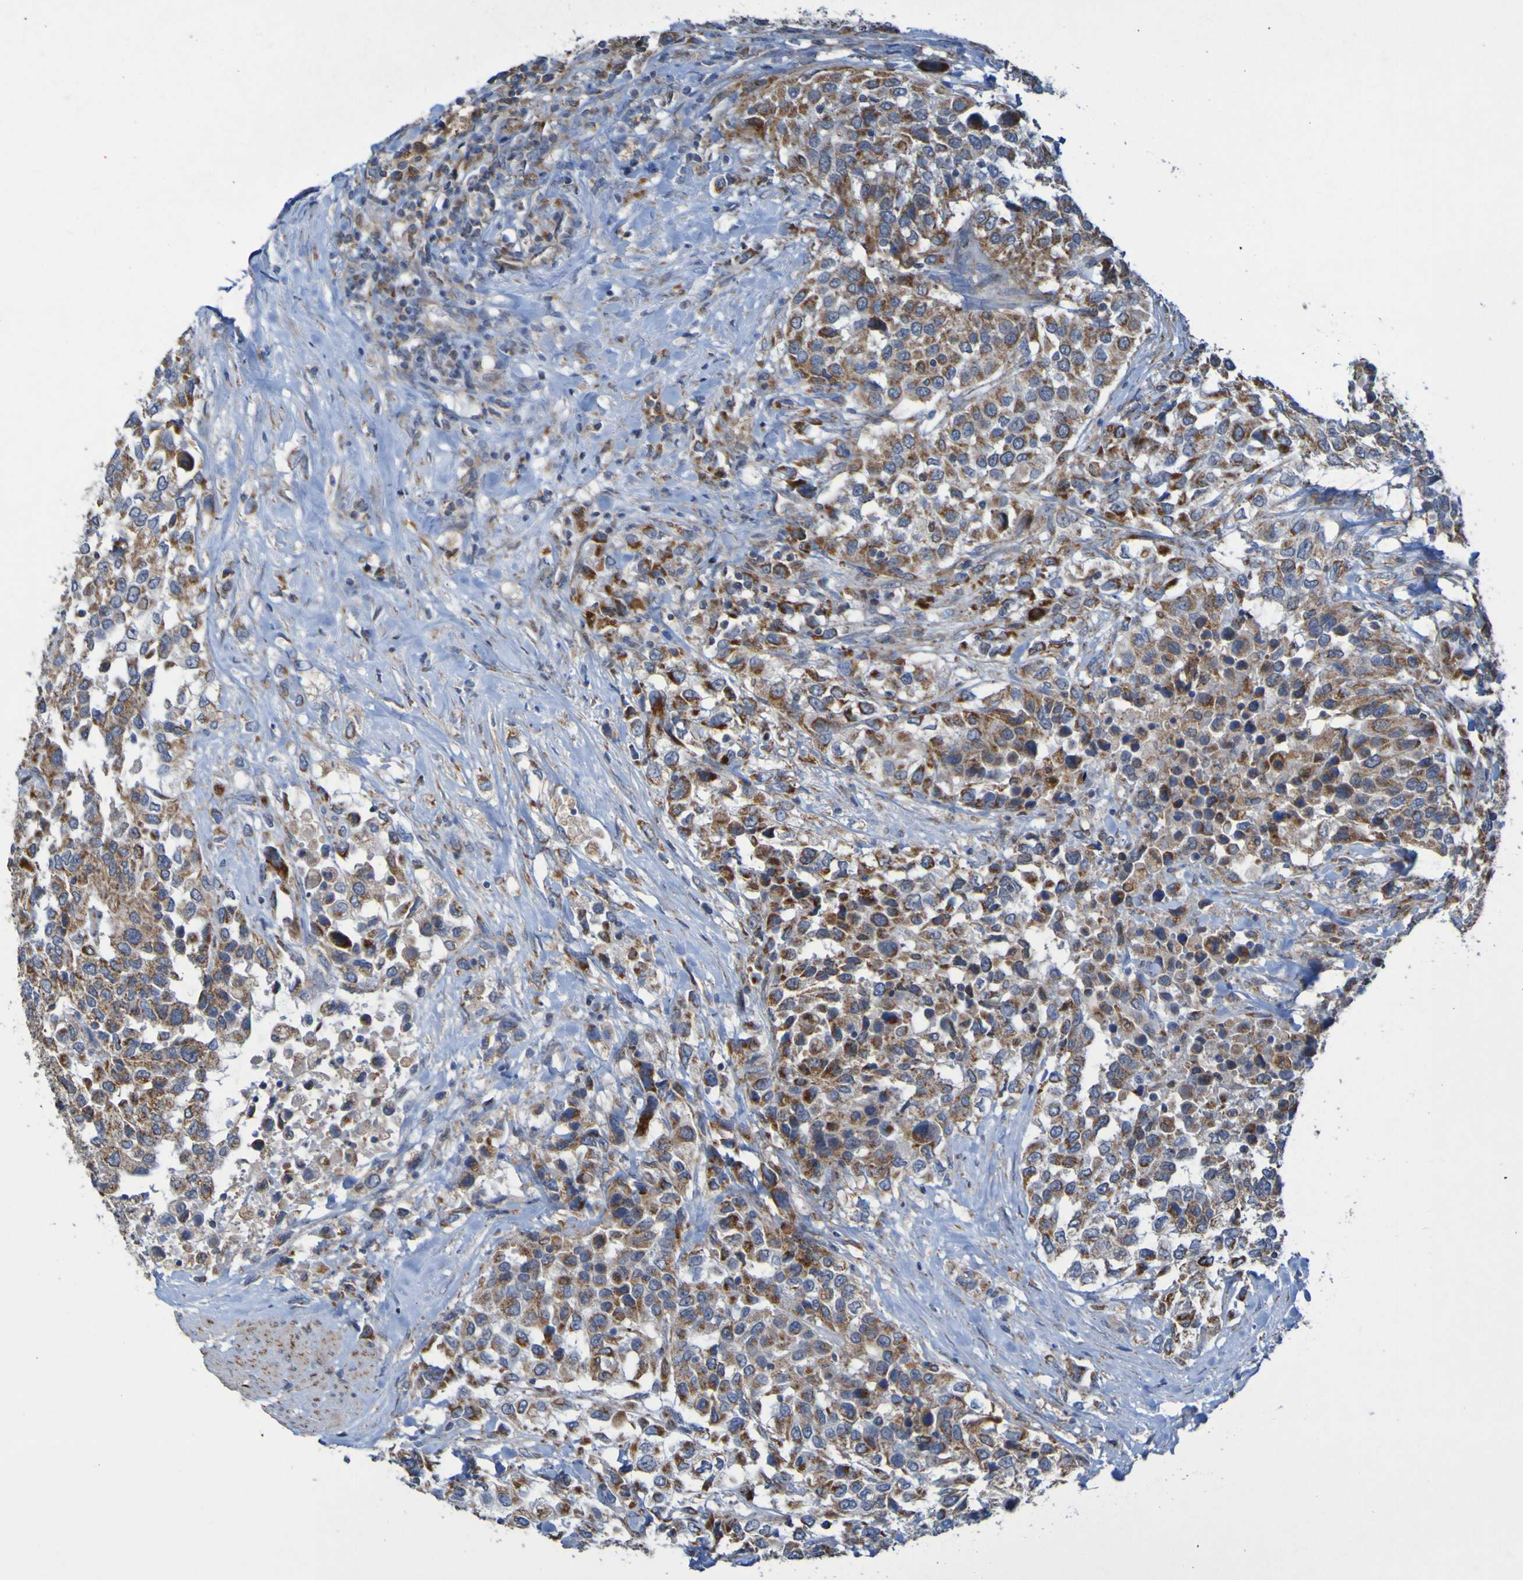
{"staining": {"intensity": "moderate", "quantity": ">75%", "location": "cytoplasmic/membranous"}, "tissue": "urothelial cancer", "cell_type": "Tumor cells", "image_type": "cancer", "snomed": [{"axis": "morphology", "description": "Urothelial carcinoma, High grade"}, {"axis": "topography", "description": "Urinary bladder"}], "caption": "Protein positivity by immunohistochemistry (IHC) exhibits moderate cytoplasmic/membranous staining in approximately >75% of tumor cells in urothelial cancer. (DAB IHC with brightfield microscopy, high magnification).", "gene": "CCDC51", "patient": {"sex": "female", "age": 80}}